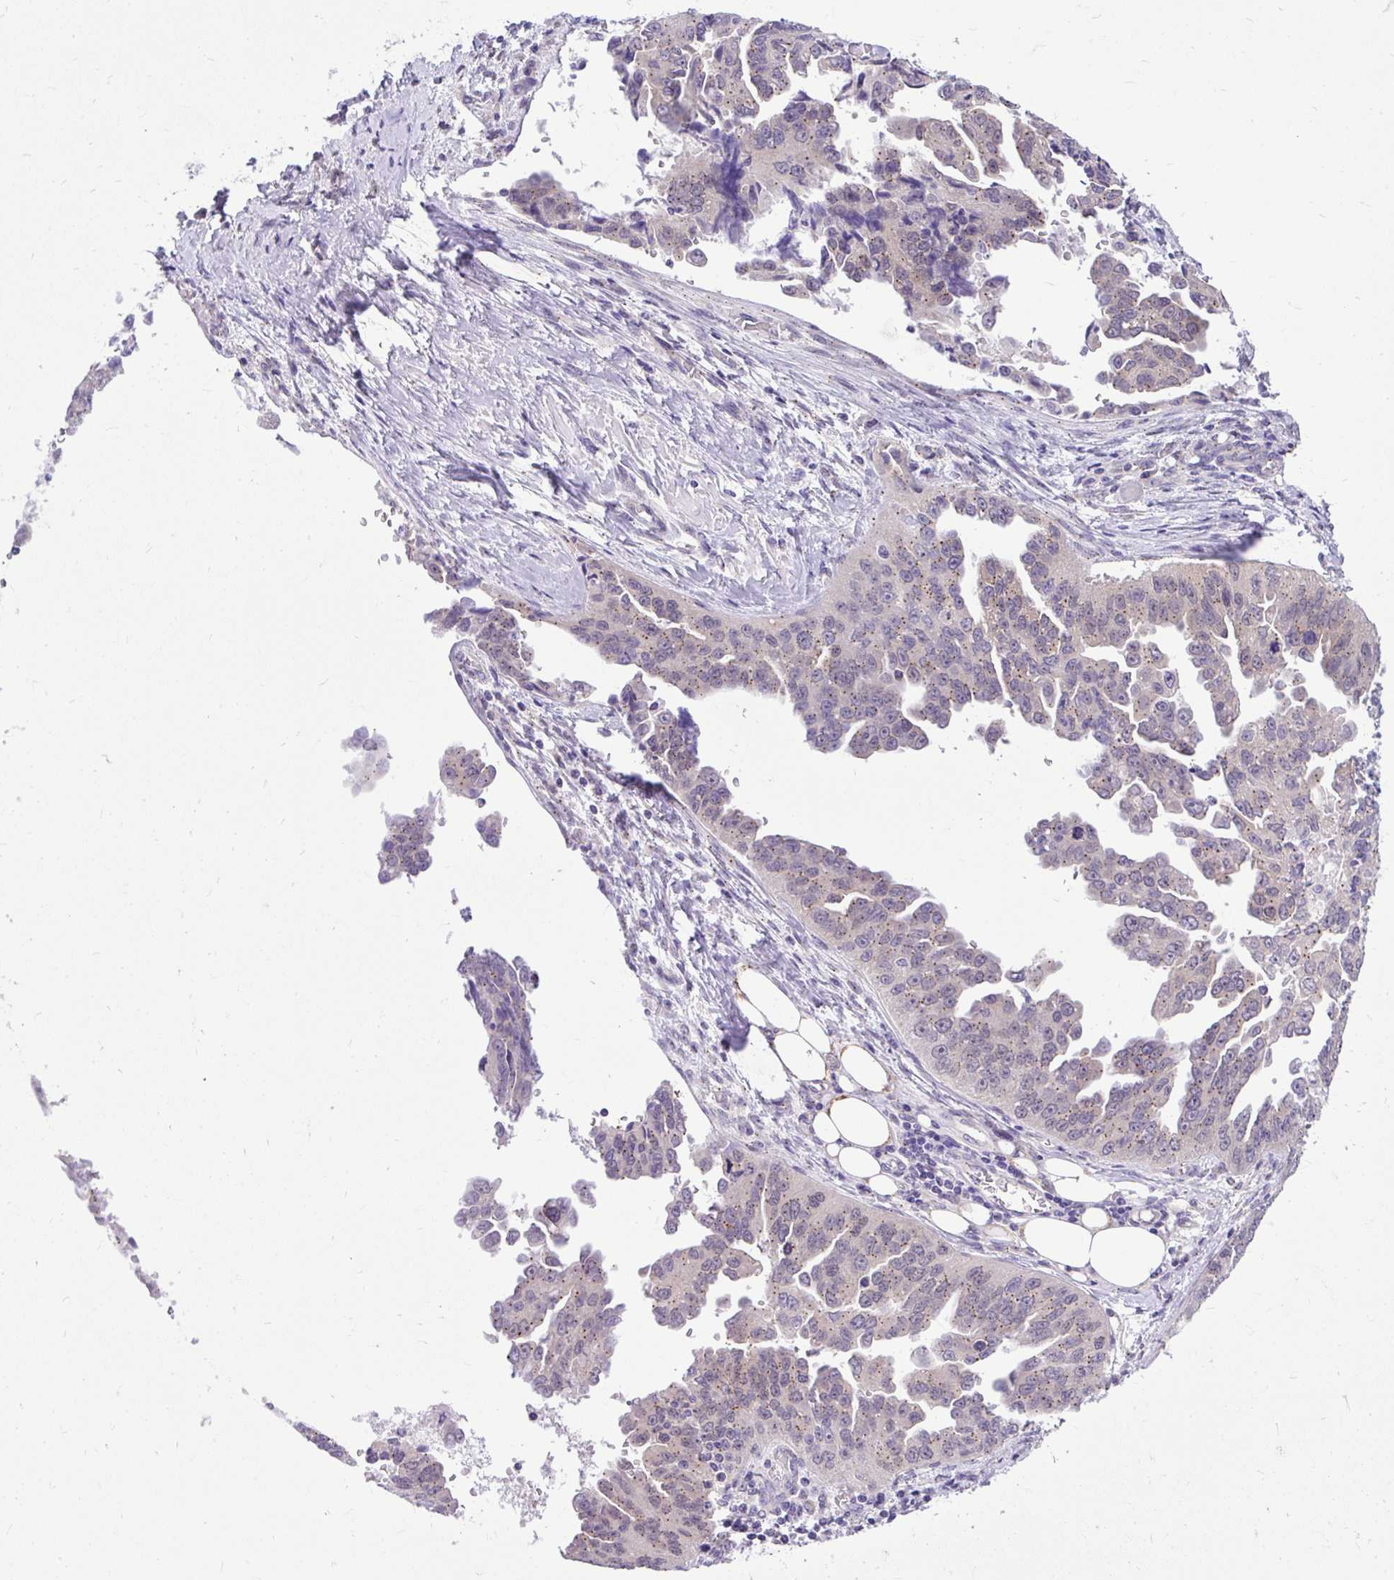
{"staining": {"intensity": "weak", "quantity": "25%-75%", "location": "cytoplasmic/membranous"}, "tissue": "ovarian cancer", "cell_type": "Tumor cells", "image_type": "cancer", "snomed": [{"axis": "morphology", "description": "Cystadenocarcinoma, serous, NOS"}, {"axis": "topography", "description": "Ovary"}], "caption": "Approximately 25%-75% of tumor cells in human ovarian cancer demonstrate weak cytoplasmic/membranous protein positivity as visualized by brown immunohistochemical staining.", "gene": "CEACAM18", "patient": {"sex": "female", "age": 75}}